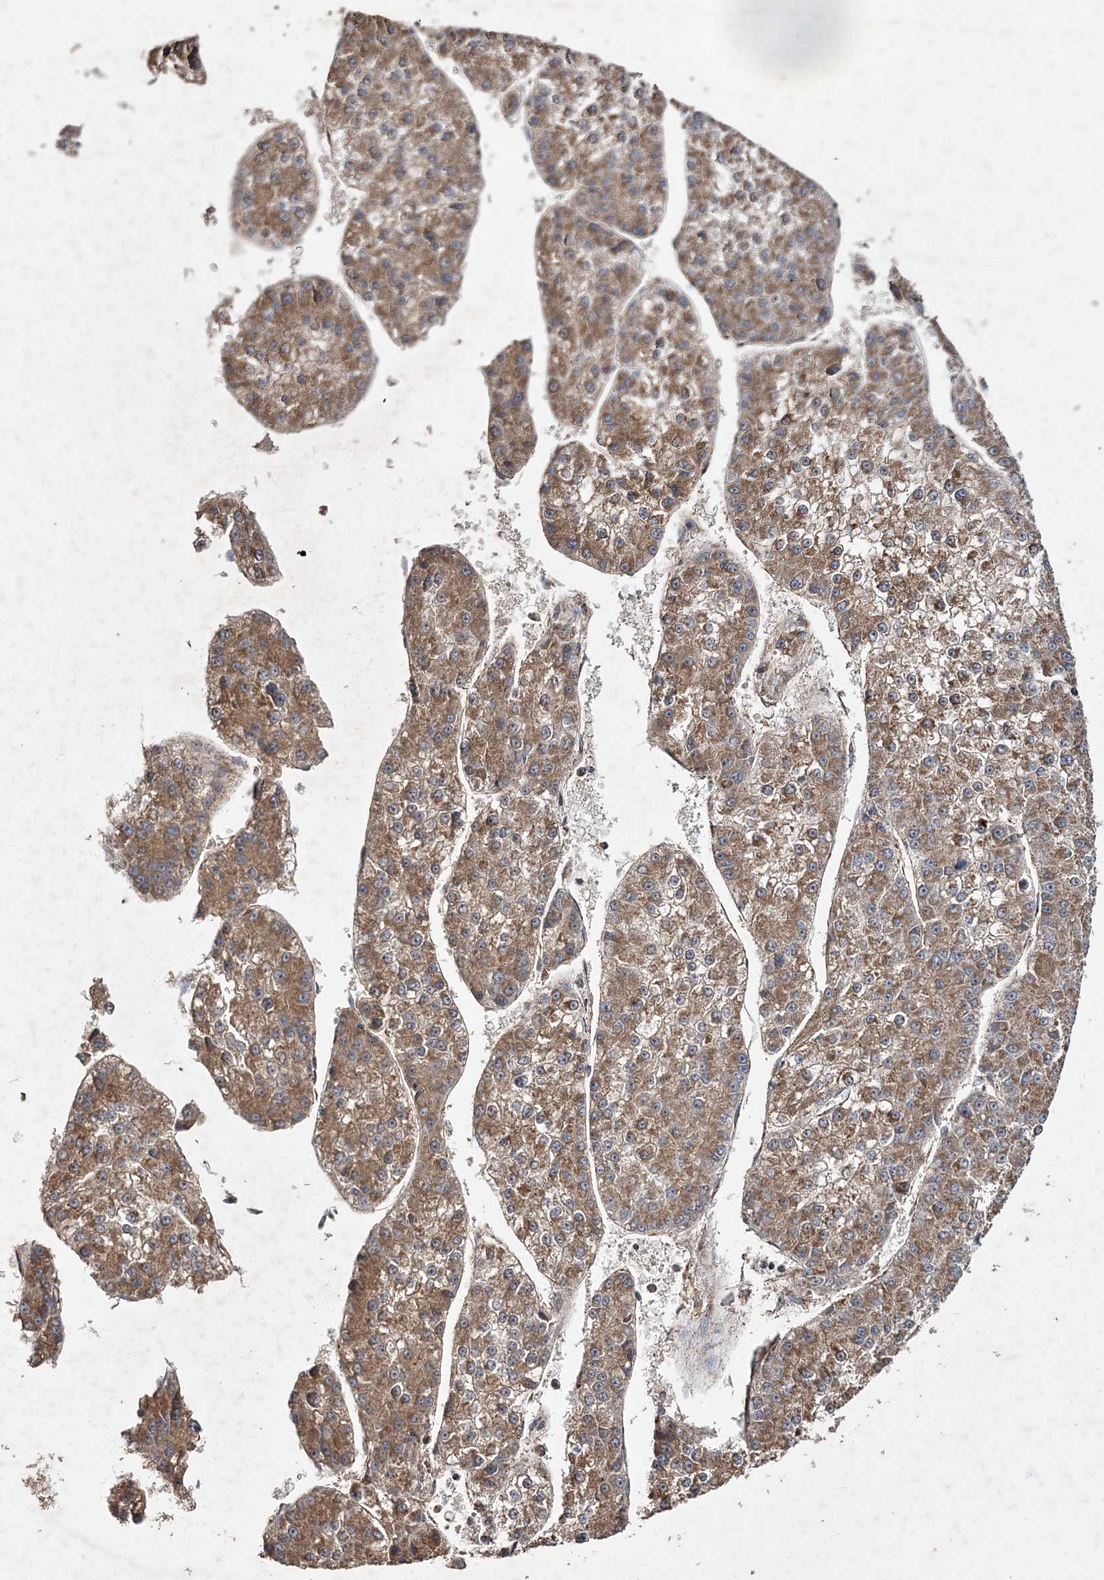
{"staining": {"intensity": "moderate", "quantity": ">75%", "location": "cytoplasmic/membranous"}, "tissue": "liver cancer", "cell_type": "Tumor cells", "image_type": "cancer", "snomed": [{"axis": "morphology", "description": "Carcinoma, Hepatocellular, NOS"}, {"axis": "topography", "description": "Liver"}], "caption": "Immunohistochemical staining of human liver cancer shows medium levels of moderate cytoplasmic/membranous protein positivity in approximately >75% of tumor cells. (brown staining indicates protein expression, while blue staining denotes nuclei).", "gene": "POC5", "patient": {"sex": "female", "age": 73}}